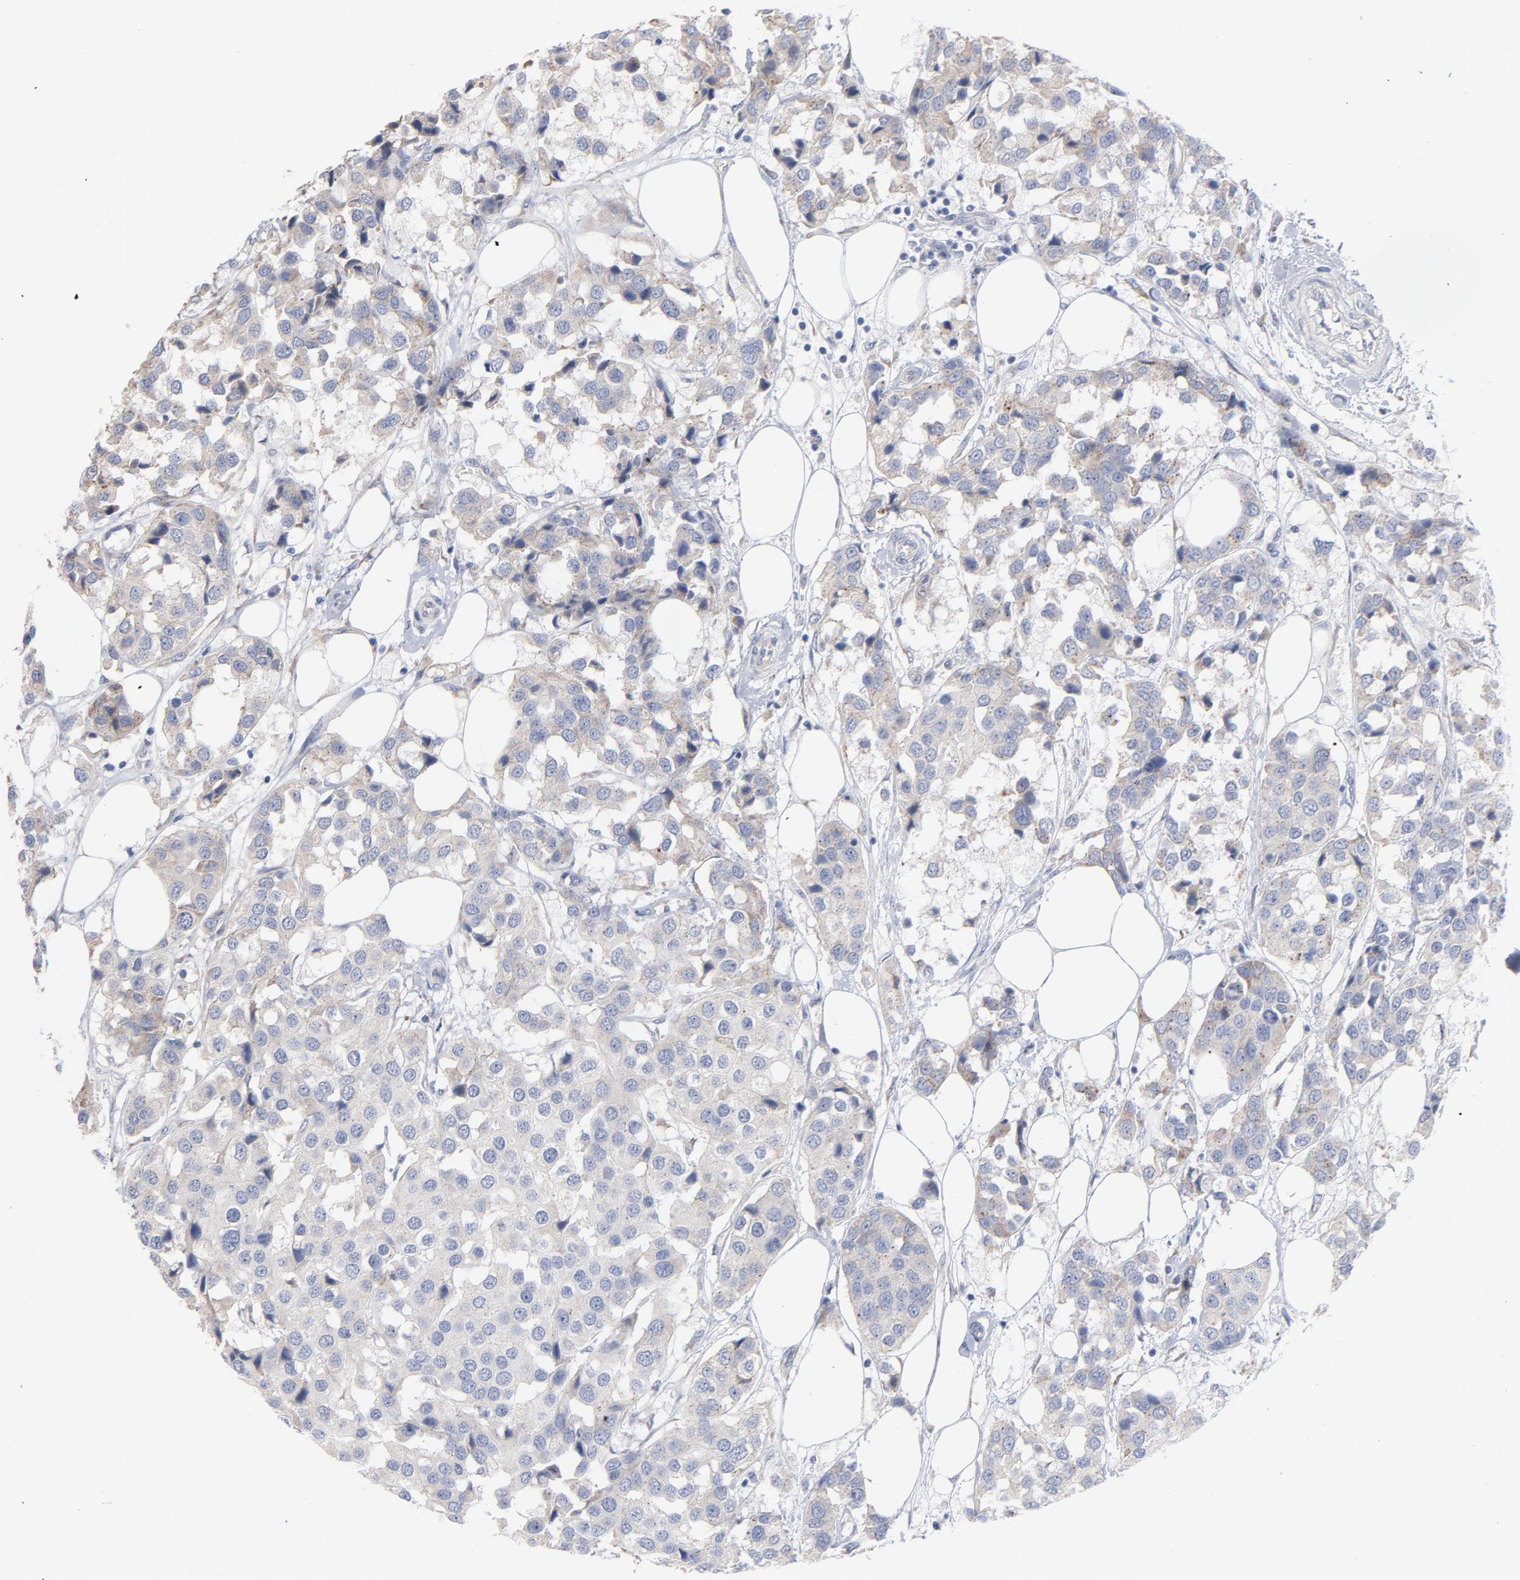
{"staining": {"intensity": "weak", "quantity": ">75%", "location": "cytoplasmic/membranous"}, "tissue": "breast cancer", "cell_type": "Tumor cells", "image_type": "cancer", "snomed": [{"axis": "morphology", "description": "Duct carcinoma"}, {"axis": "topography", "description": "Breast"}], "caption": "This image displays breast intraductal carcinoma stained with immunohistochemistry to label a protein in brown. The cytoplasmic/membranous of tumor cells show weak positivity for the protein. Nuclei are counter-stained blue.", "gene": "CPE", "patient": {"sex": "female", "age": 80}}